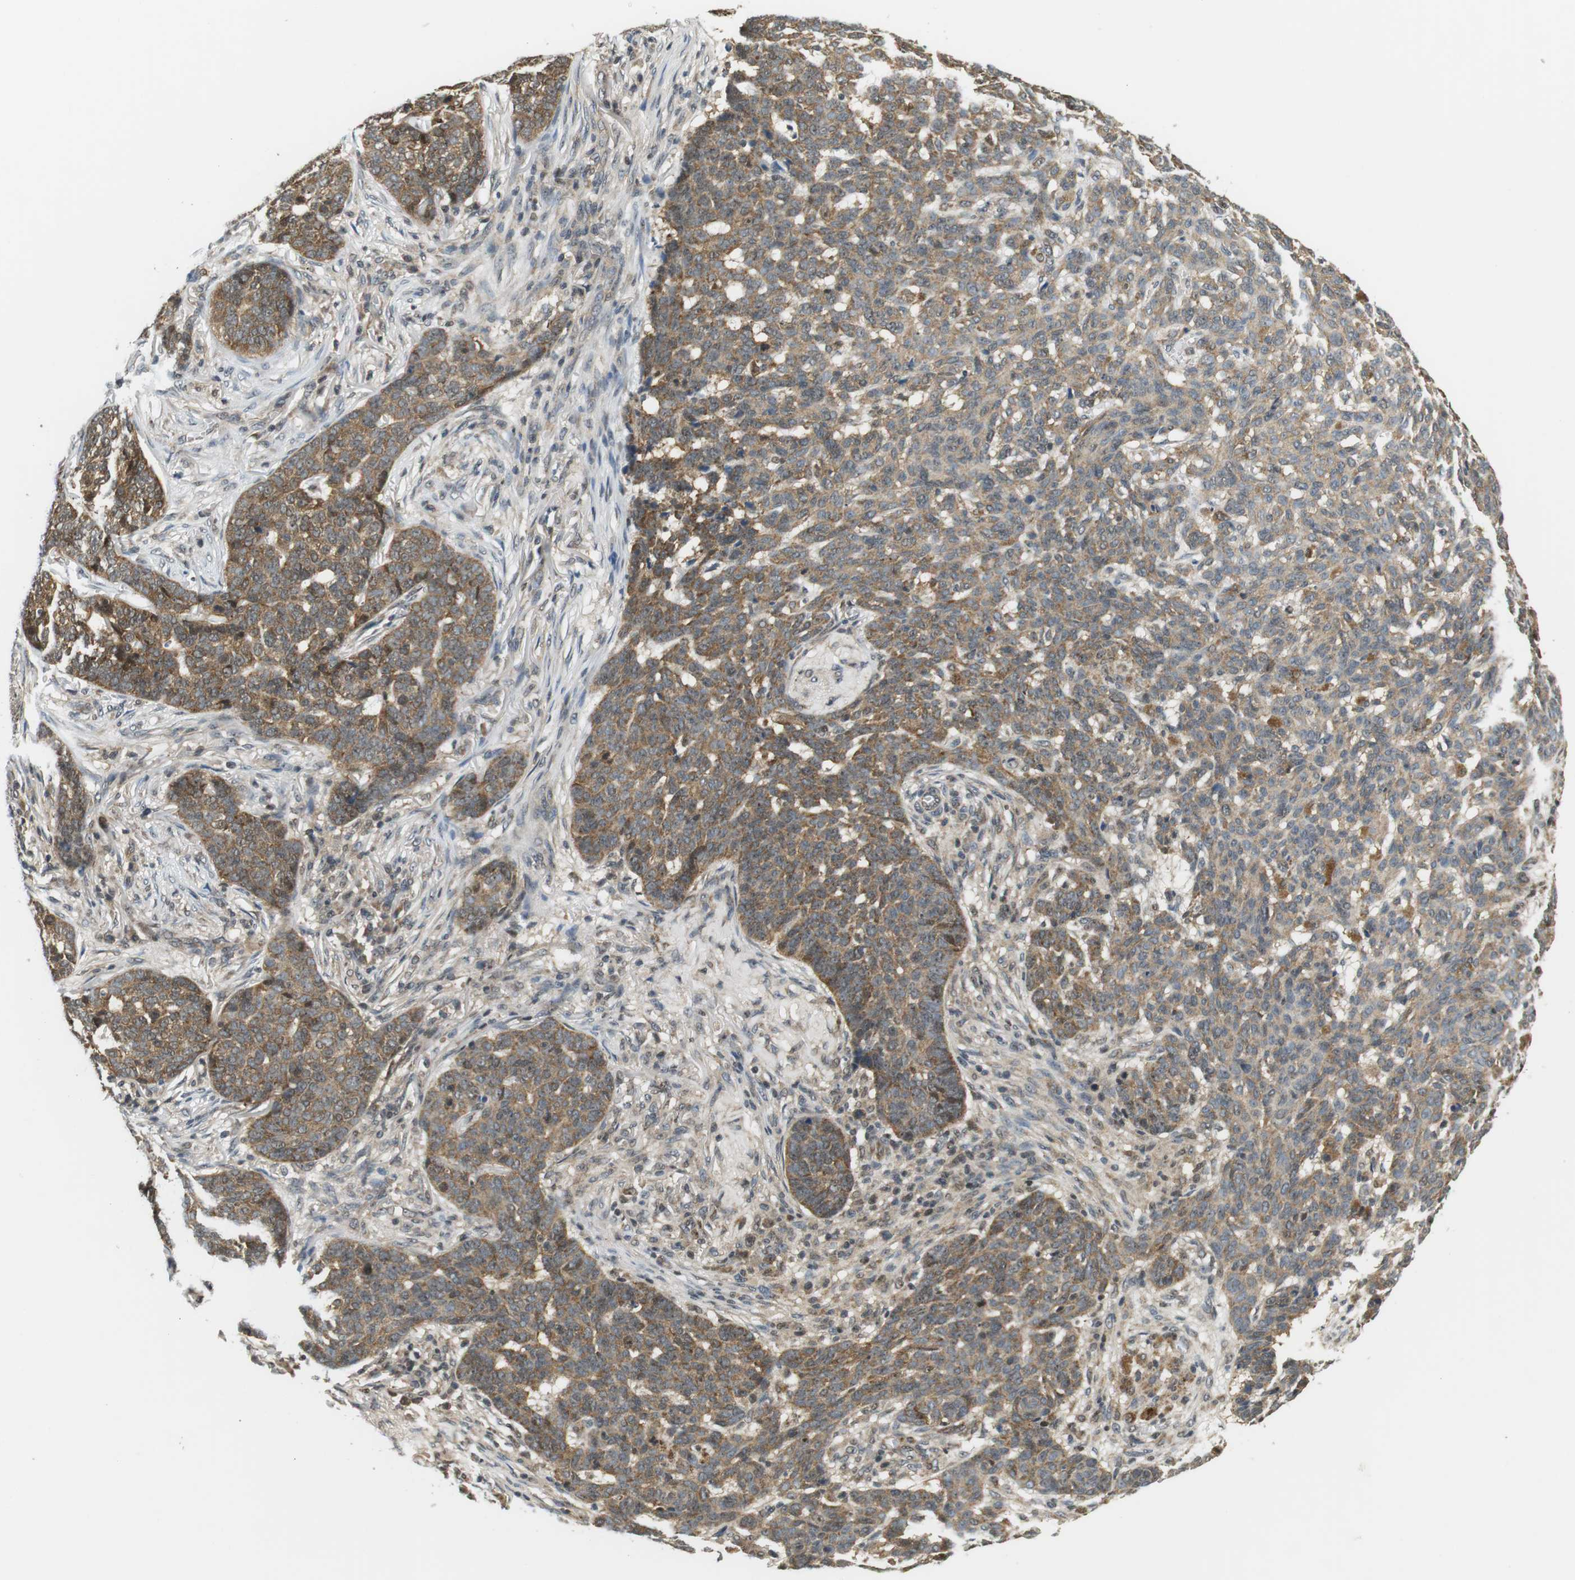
{"staining": {"intensity": "moderate", "quantity": ">75%", "location": "cytoplasmic/membranous"}, "tissue": "skin cancer", "cell_type": "Tumor cells", "image_type": "cancer", "snomed": [{"axis": "morphology", "description": "Basal cell carcinoma"}, {"axis": "topography", "description": "Skin"}], "caption": "A photomicrograph showing moderate cytoplasmic/membranous staining in about >75% of tumor cells in basal cell carcinoma (skin), as visualized by brown immunohistochemical staining.", "gene": "CSNK2B", "patient": {"sex": "male", "age": 85}}